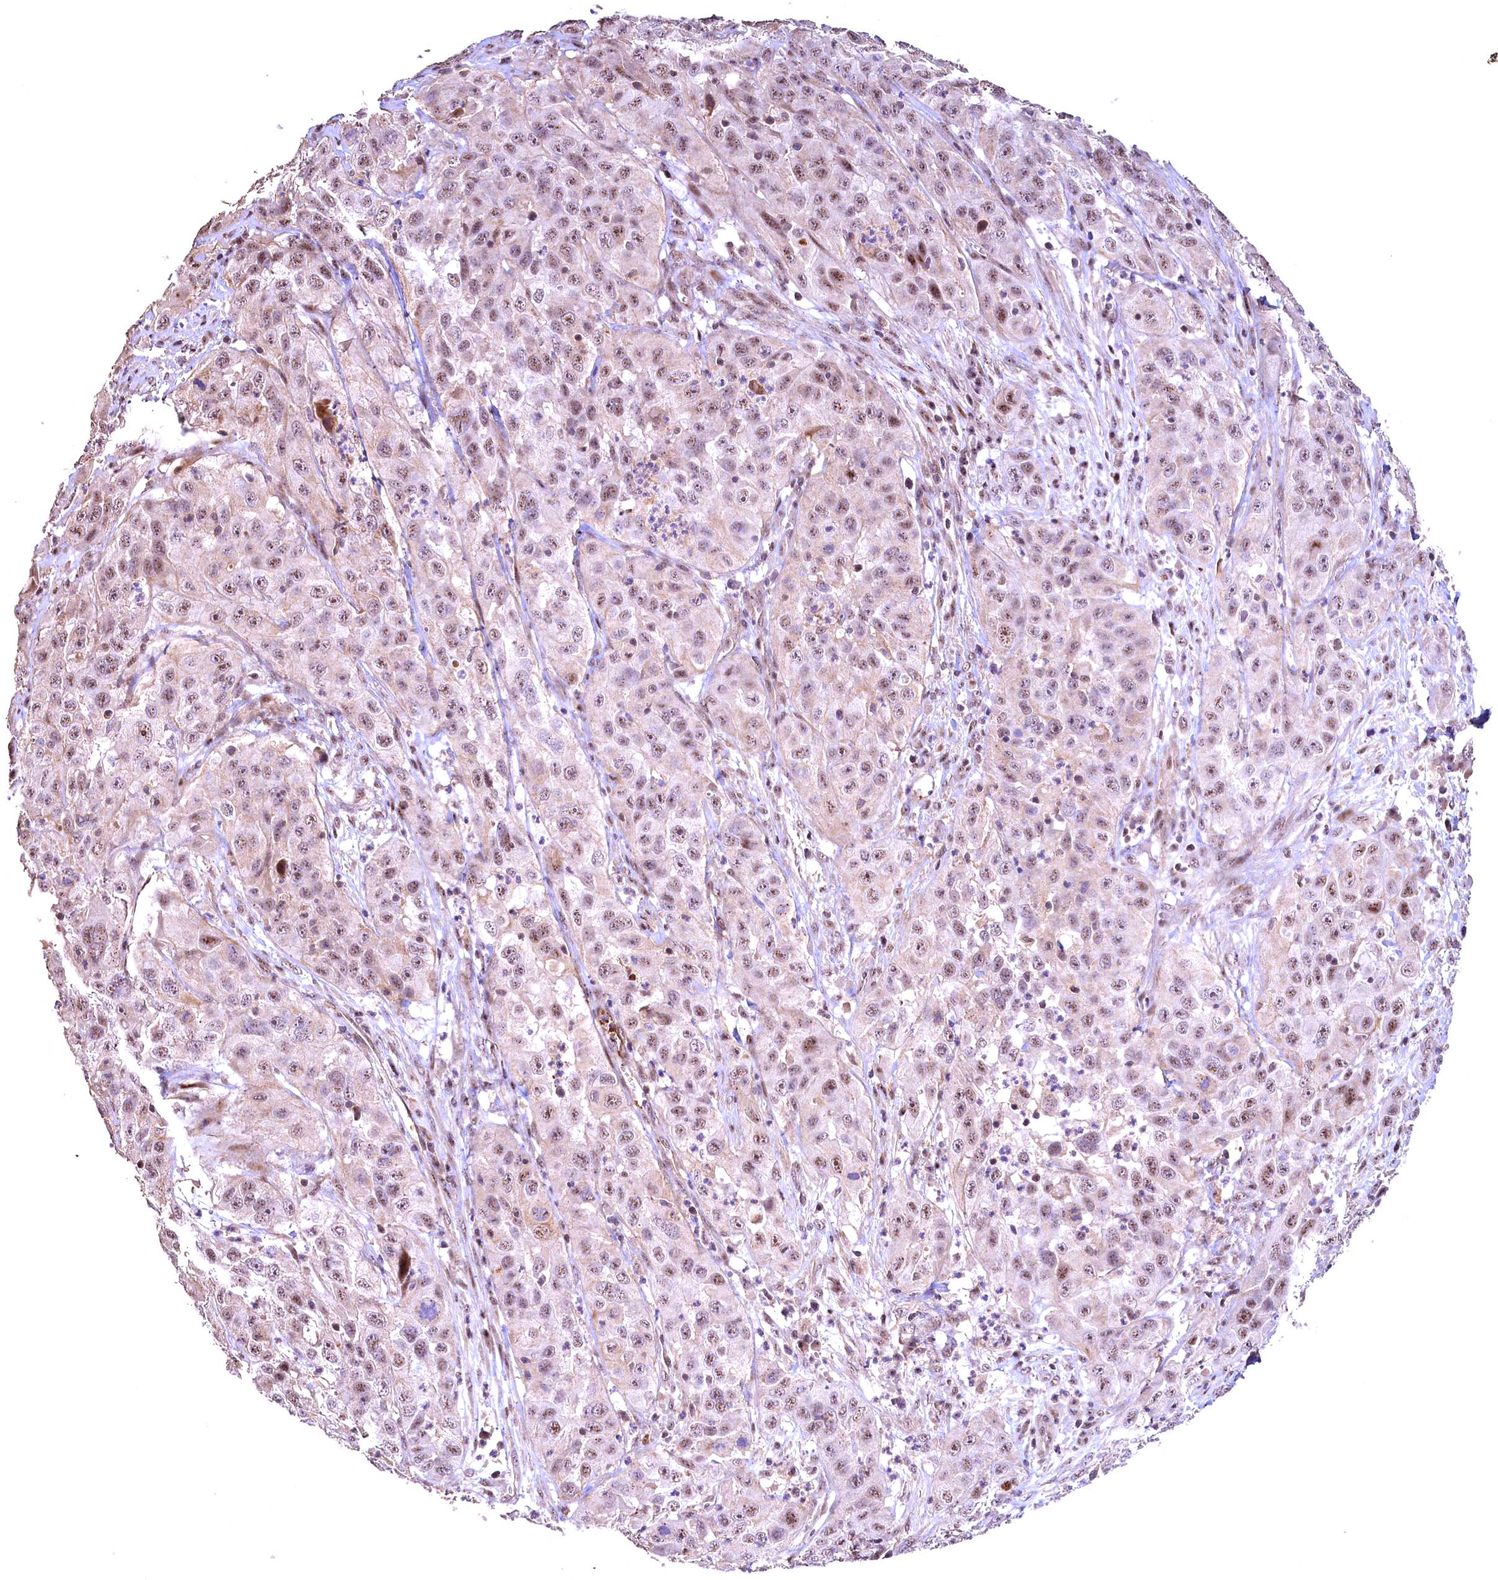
{"staining": {"intensity": "moderate", "quantity": ">75%", "location": "nuclear"}, "tissue": "cervical cancer", "cell_type": "Tumor cells", "image_type": "cancer", "snomed": [{"axis": "morphology", "description": "Squamous cell carcinoma, NOS"}, {"axis": "topography", "description": "Cervix"}], "caption": "DAB immunohistochemical staining of cervical squamous cell carcinoma demonstrates moderate nuclear protein expression in approximately >75% of tumor cells.", "gene": "FUZ", "patient": {"sex": "female", "age": 32}}